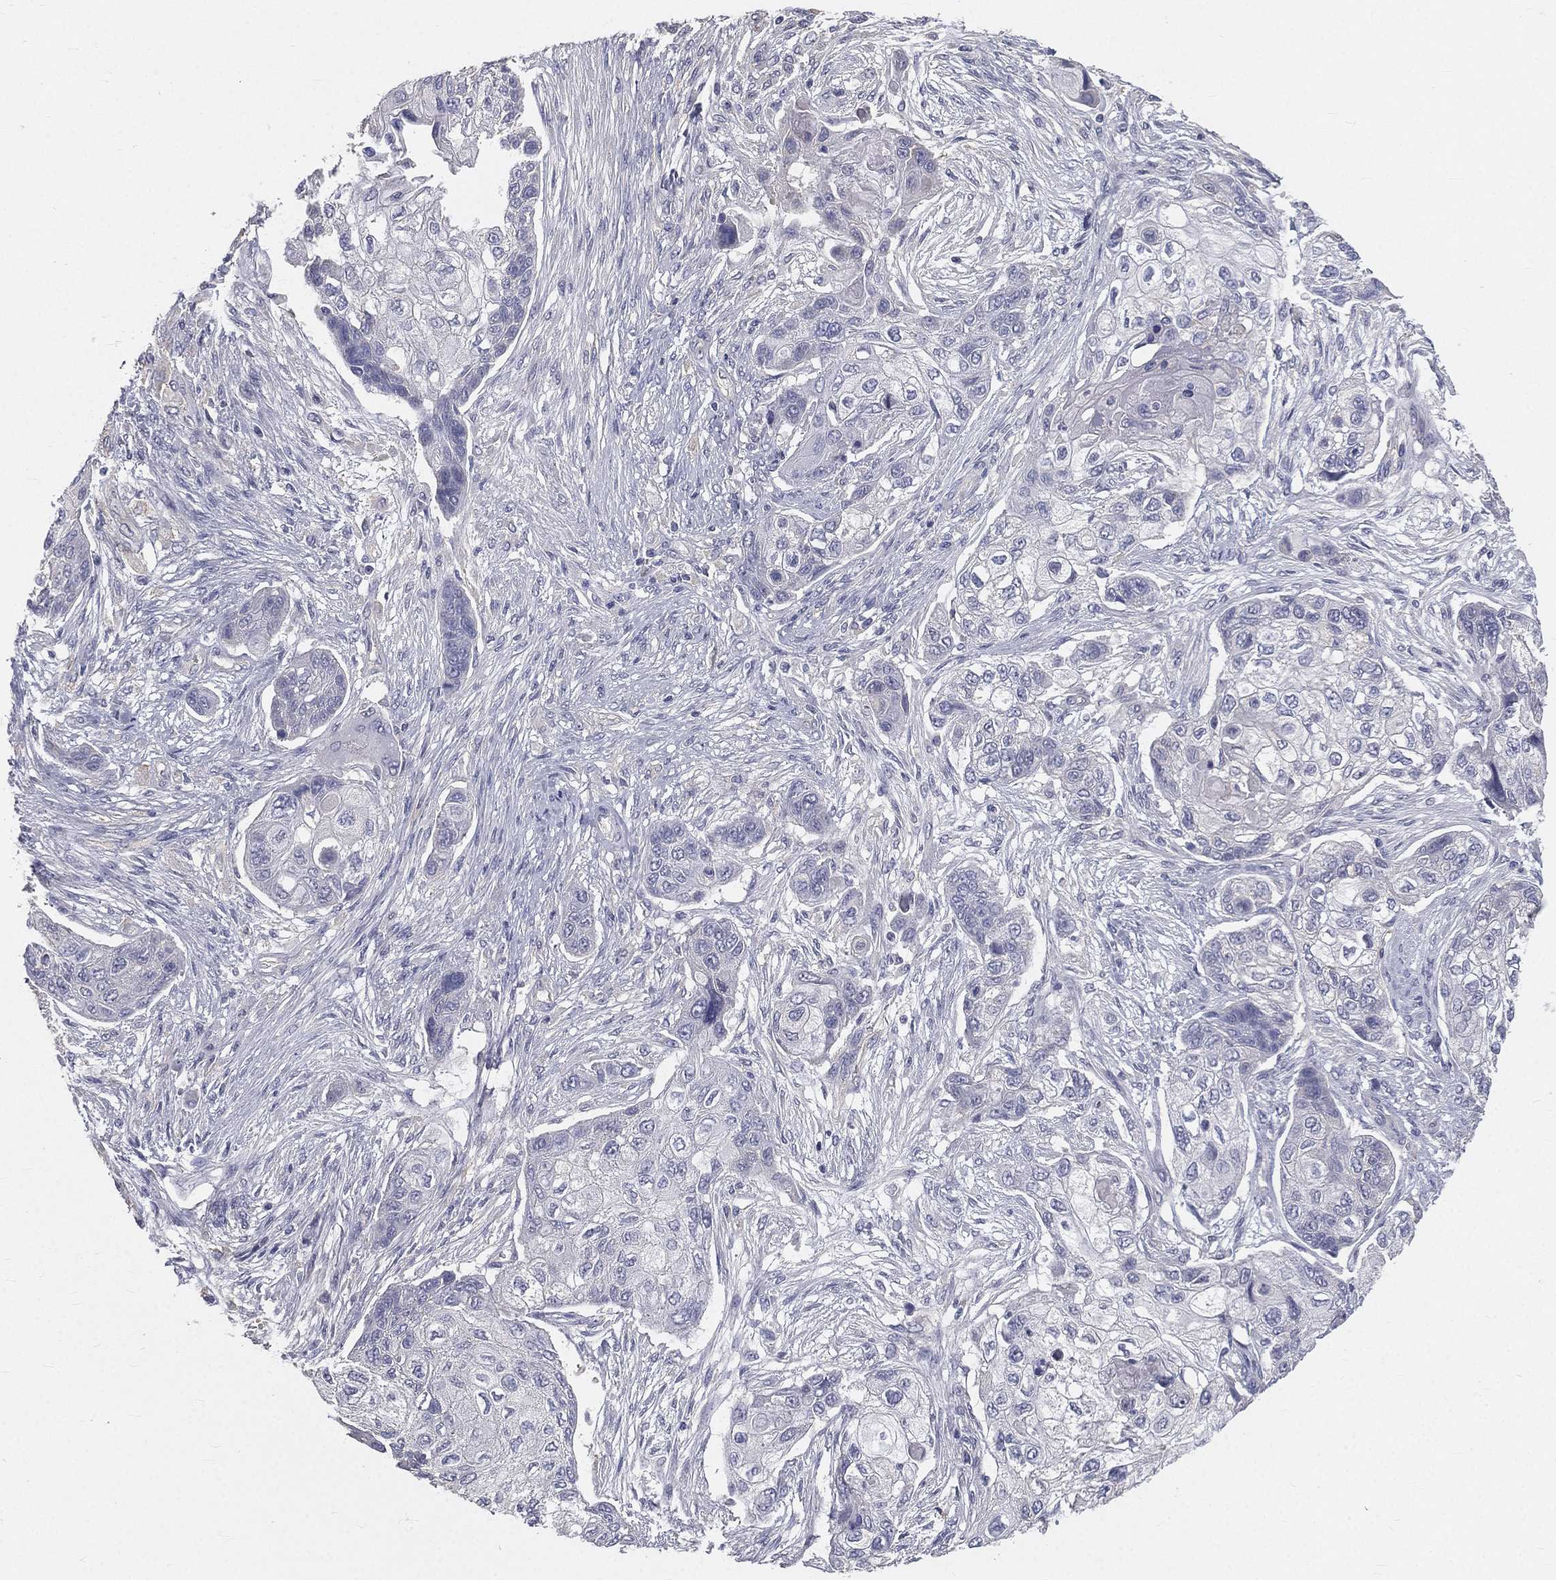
{"staining": {"intensity": "negative", "quantity": "none", "location": "none"}, "tissue": "lung cancer", "cell_type": "Tumor cells", "image_type": "cancer", "snomed": [{"axis": "morphology", "description": "Squamous cell carcinoma, NOS"}, {"axis": "topography", "description": "Lung"}], "caption": "Immunohistochemical staining of human lung squamous cell carcinoma reveals no significant positivity in tumor cells.", "gene": "MUC13", "patient": {"sex": "male", "age": 69}}